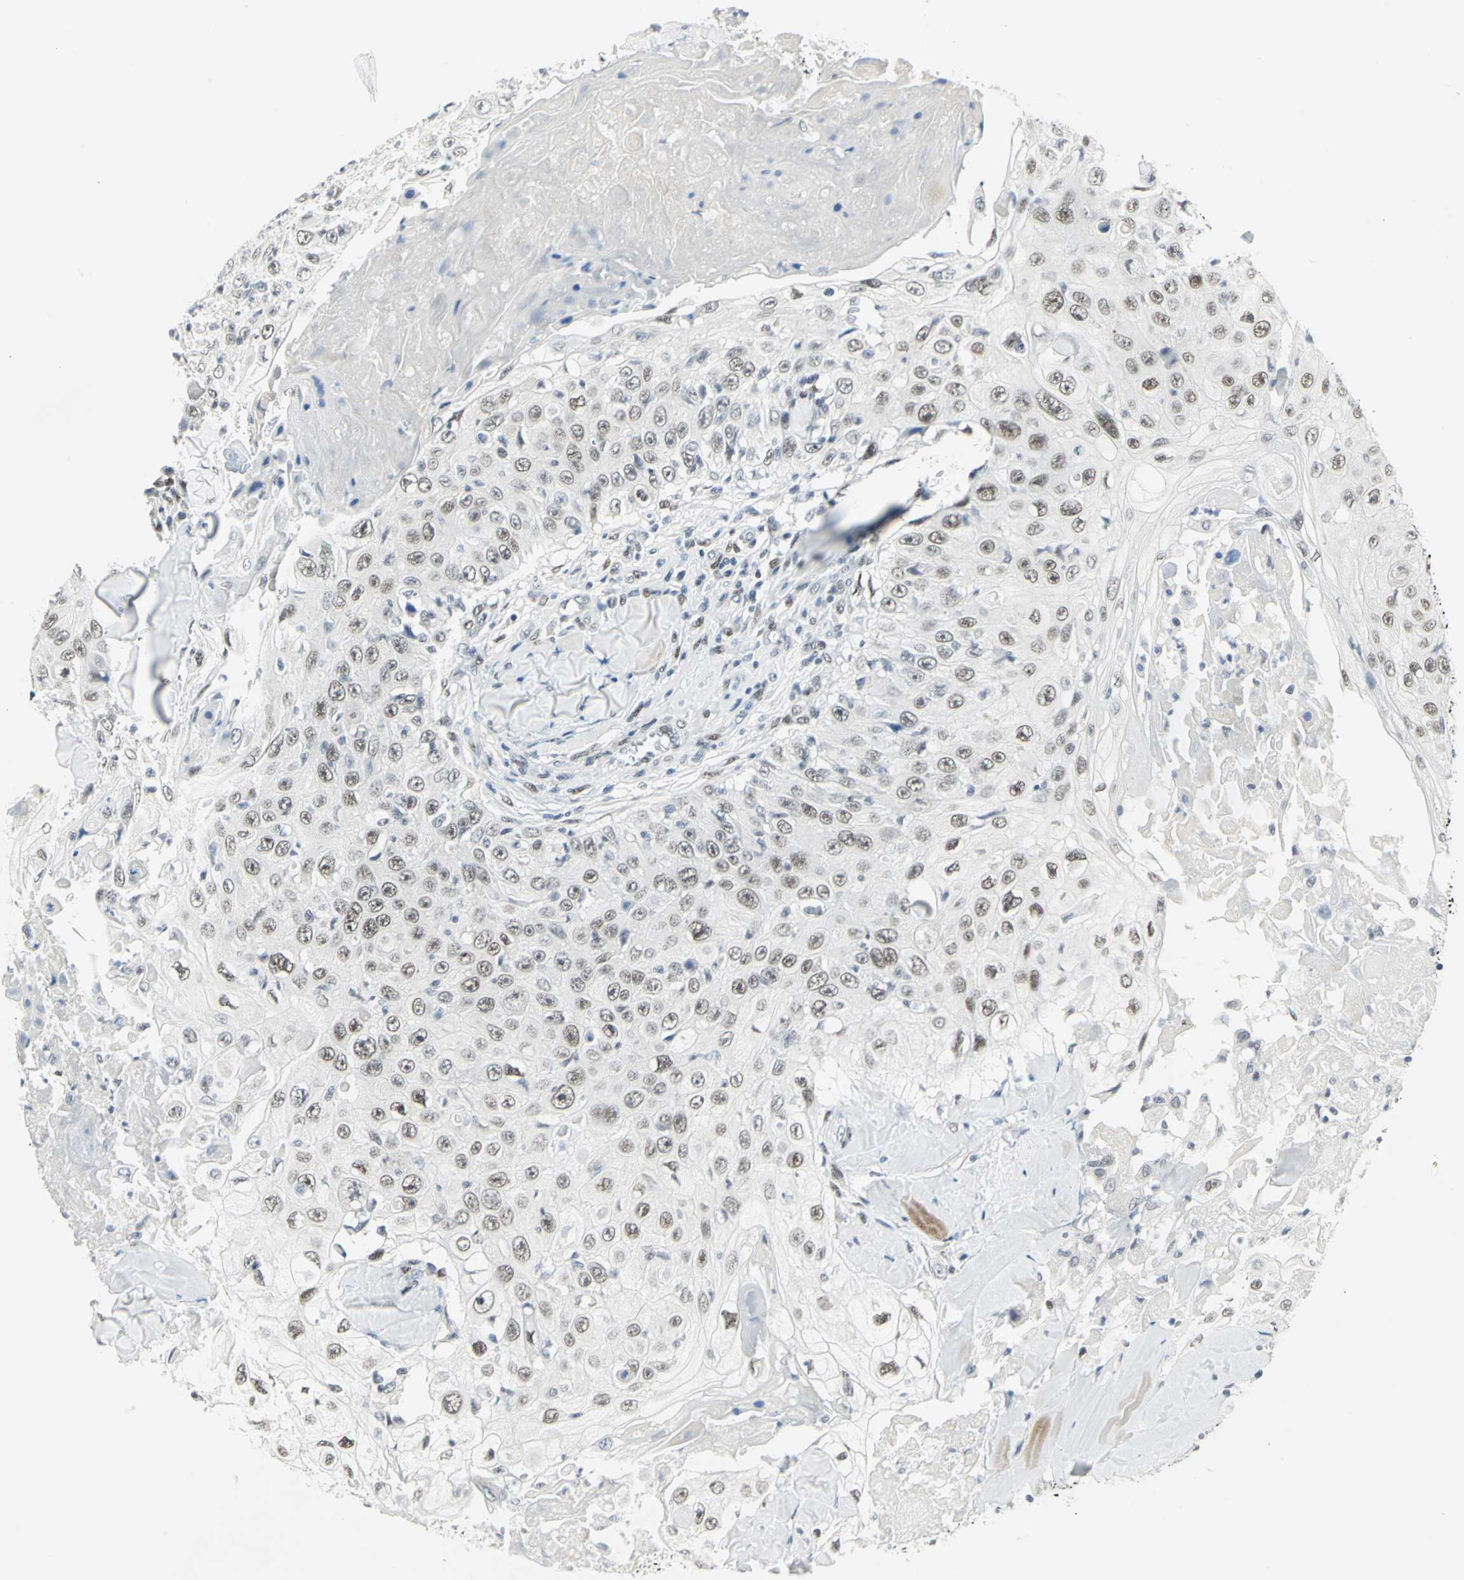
{"staining": {"intensity": "moderate", "quantity": ">75%", "location": "nuclear"}, "tissue": "skin cancer", "cell_type": "Tumor cells", "image_type": "cancer", "snomed": [{"axis": "morphology", "description": "Squamous cell carcinoma, NOS"}, {"axis": "topography", "description": "Skin"}], "caption": "Skin cancer stained with DAB (3,3'-diaminobenzidine) IHC displays medium levels of moderate nuclear positivity in approximately >75% of tumor cells.", "gene": "MEIS2", "patient": {"sex": "male", "age": 86}}